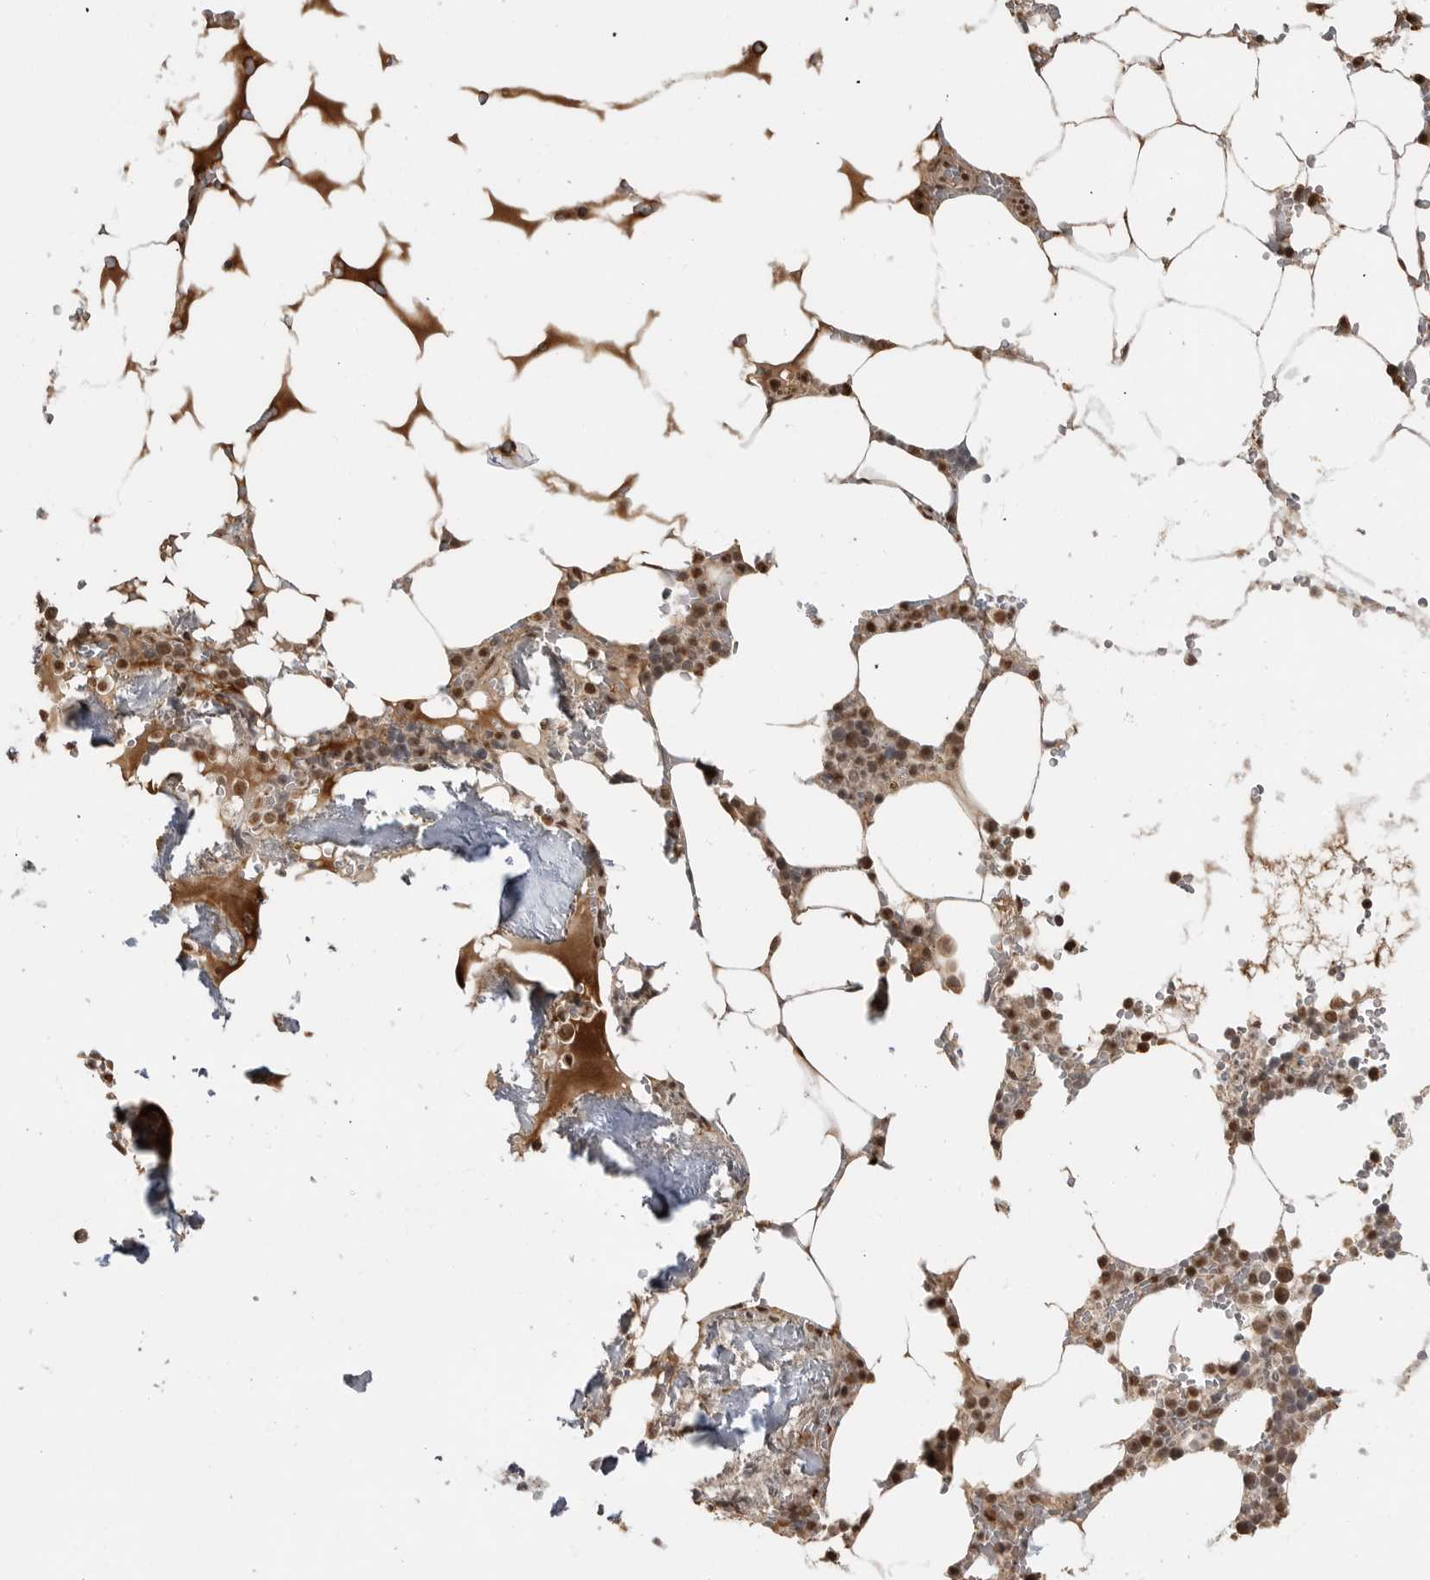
{"staining": {"intensity": "moderate", "quantity": ">75%", "location": "nuclear"}, "tissue": "bone marrow", "cell_type": "Hematopoietic cells", "image_type": "normal", "snomed": [{"axis": "morphology", "description": "Normal tissue, NOS"}, {"axis": "topography", "description": "Bone marrow"}], "caption": "Benign bone marrow reveals moderate nuclear staining in approximately >75% of hematopoietic cells.", "gene": "CLOCK", "patient": {"sex": "male", "age": 70}}